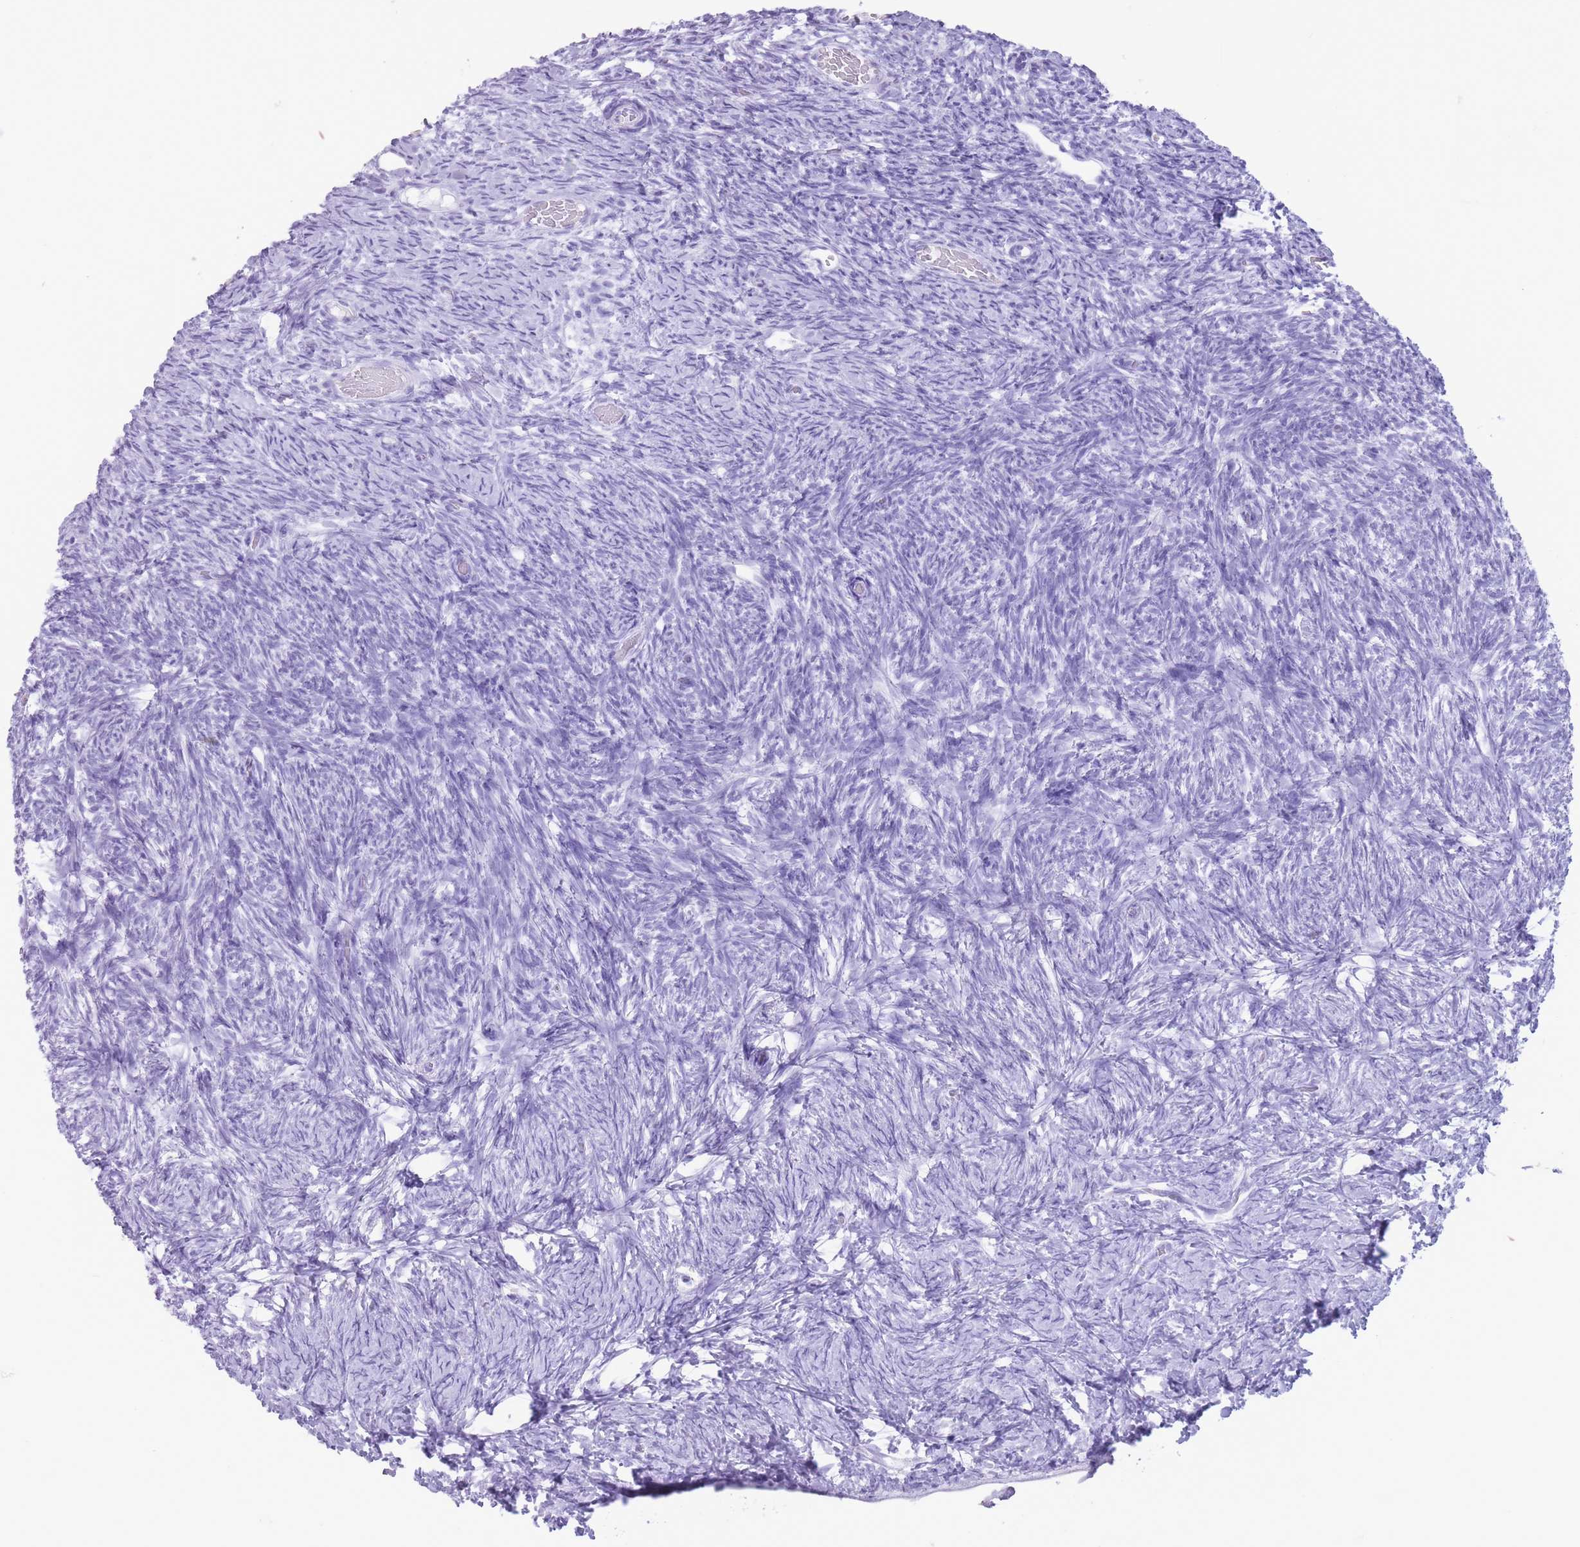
{"staining": {"intensity": "negative", "quantity": "none", "location": "none"}, "tissue": "ovary", "cell_type": "Ovarian stroma cells", "image_type": "normal", "snomed": [{"axis": "morphology", "description": "Normal tissue, NOS"}, {"axis": "topography", "description": "Ovary"}], "caption": "The immunohistochemistry (IHC) photomicrograph has no significant expression in ovarian stroma cells of ovary.", "gene": "OR4F16", "patient": {"sex": "female", "age": 39}}